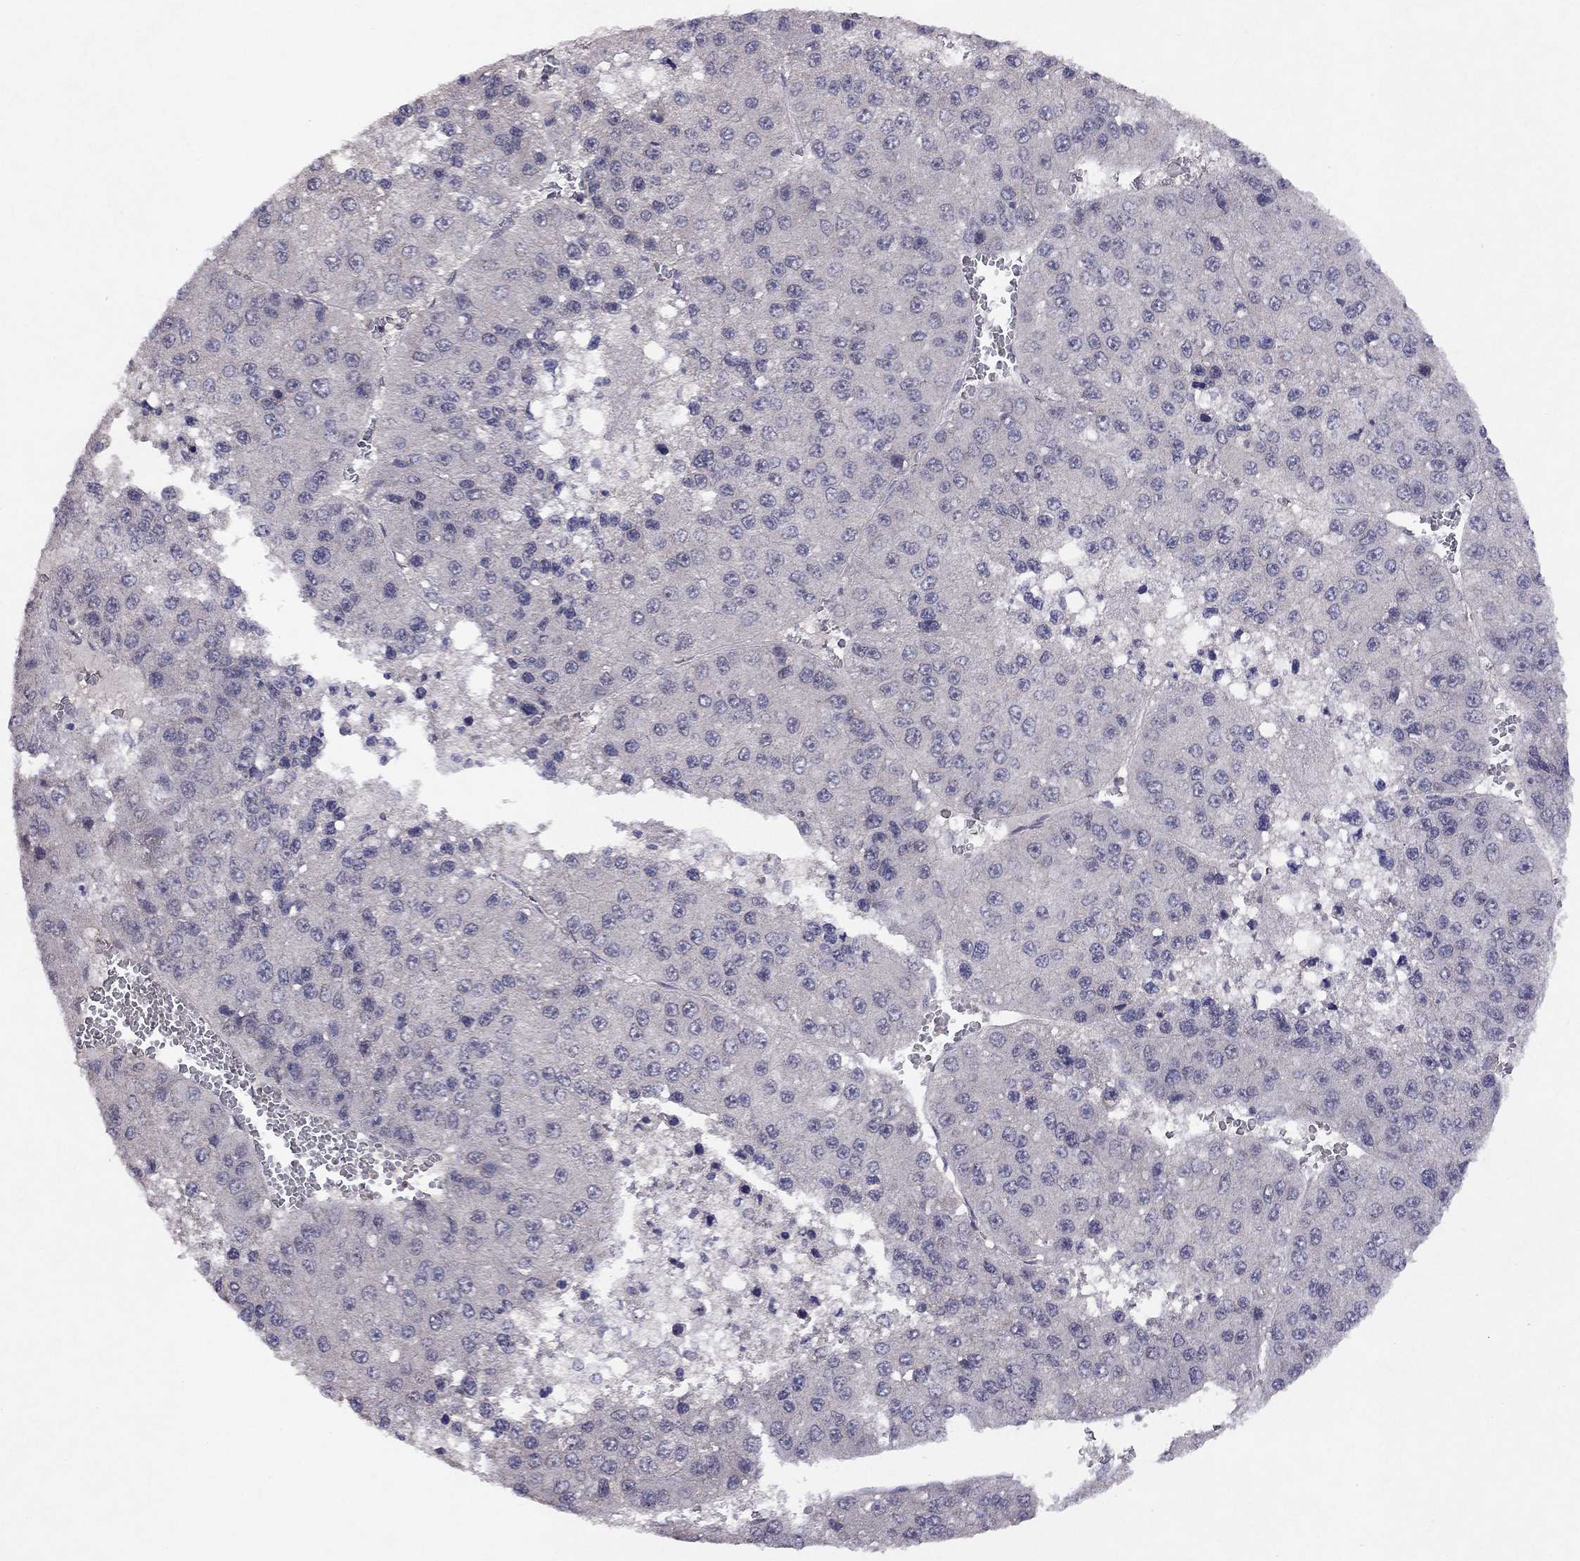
{"staining": {"intensity": "negative", "quantity": "none", "location": "none"}, "tissue": "liver cancer", "cell_type": "Tumor cells", "image_type": "cancer", "snomed": [{"axis": "morphology", "description": "Carcinoma, Hepatocellular, NOS"}, {"axis": "topography", "description": "Liver"}], "caption": "Tumor cells are negative for brown protein staining in liver cancer (hepatocellular carcinoma).", "gene": "ESR2", "patient": {"sex": "female", "age": 73}}